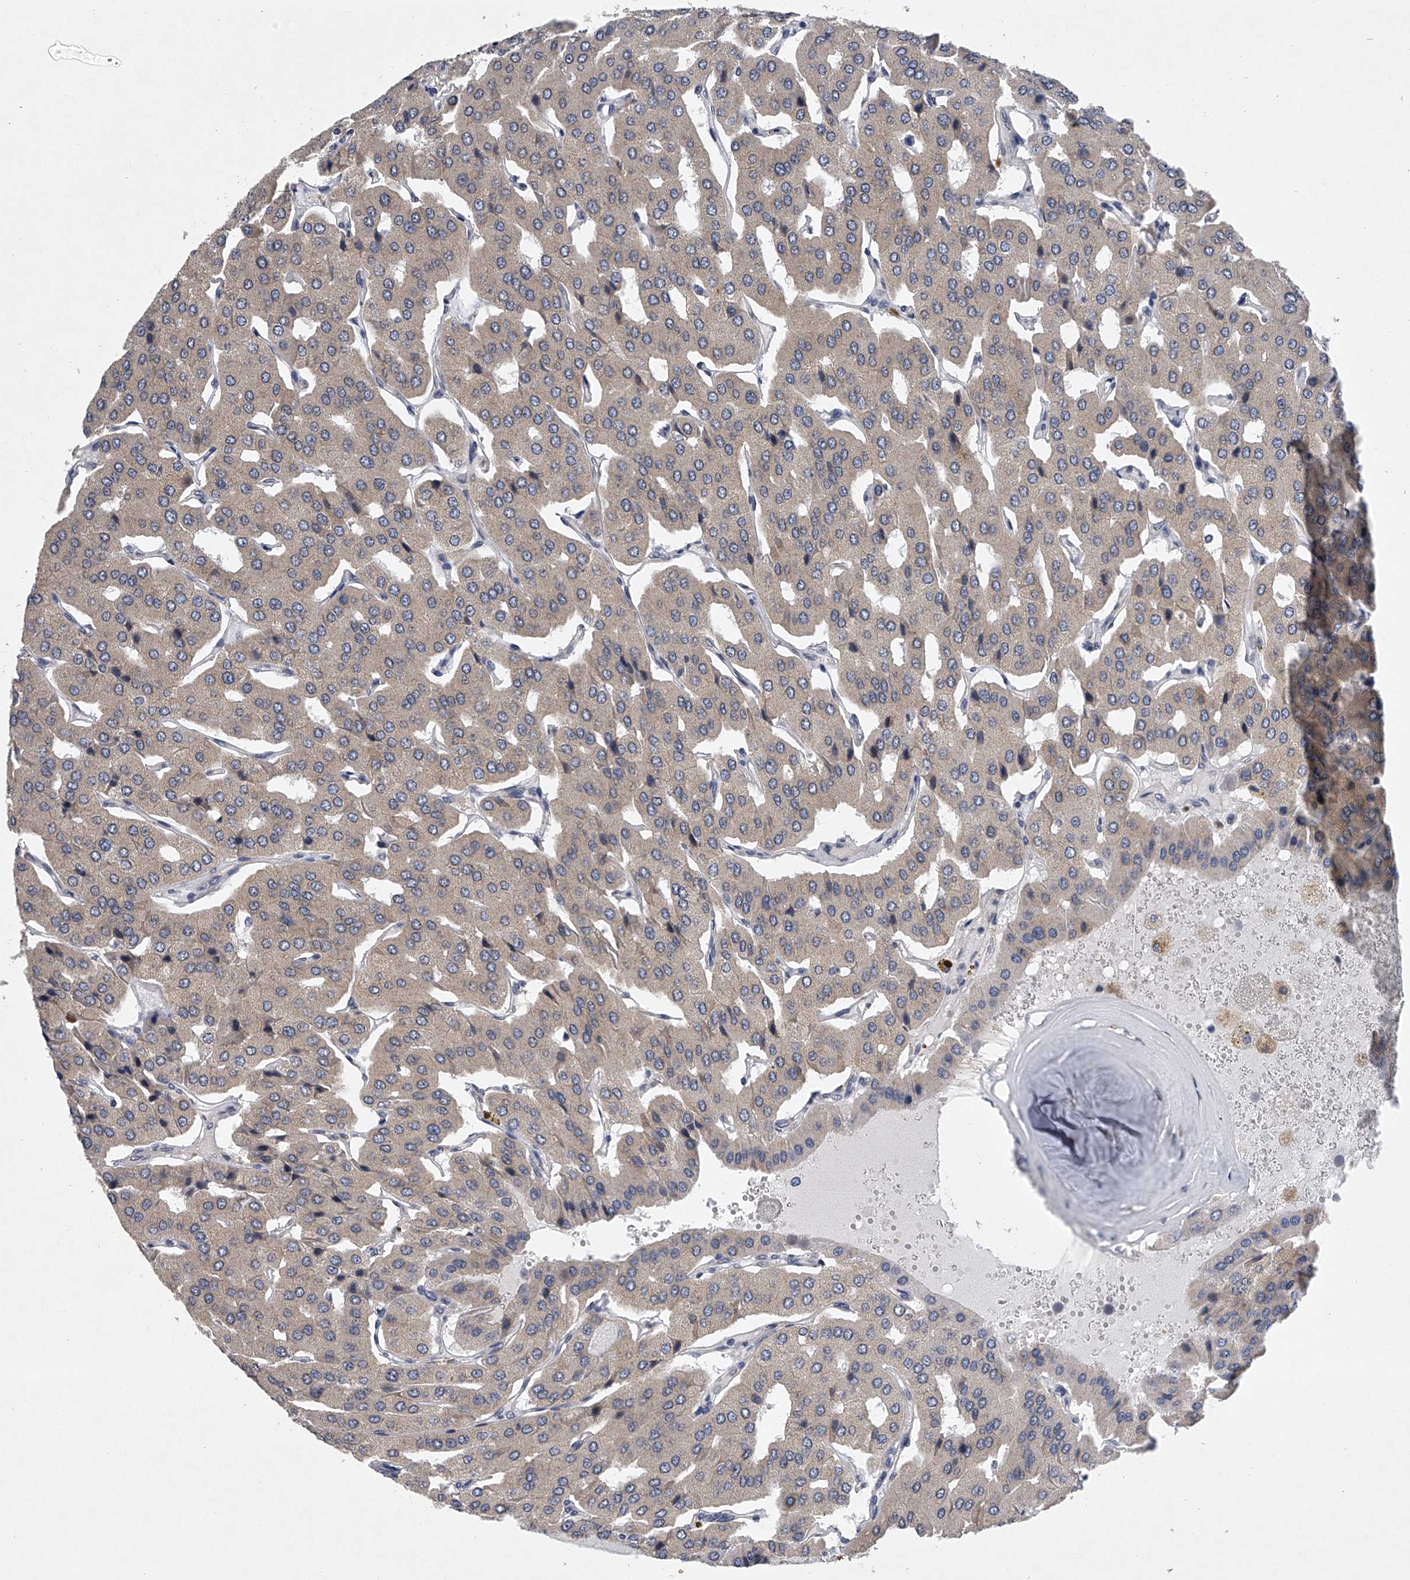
{"staining": {"intensity": "negative", "quantity": "none", "location": "none"}, "tissue": "parathyroid gland", "cell_type": "Glandular cells", "image_type": "normal", "snomed": [{"axis": "morphology", "description": "Normal tissue, NOS"}, {"axis": "morphology", "description": "Adenoma, NOS"}, {"axis": "topography", "description": "Parathyroid gland"}], "caption": "IHC of unremarkable human parathyroid gland displays no staining in glandular cells.", "gene": "RNF5", "patient": {"sex": "female", "age": 86}}